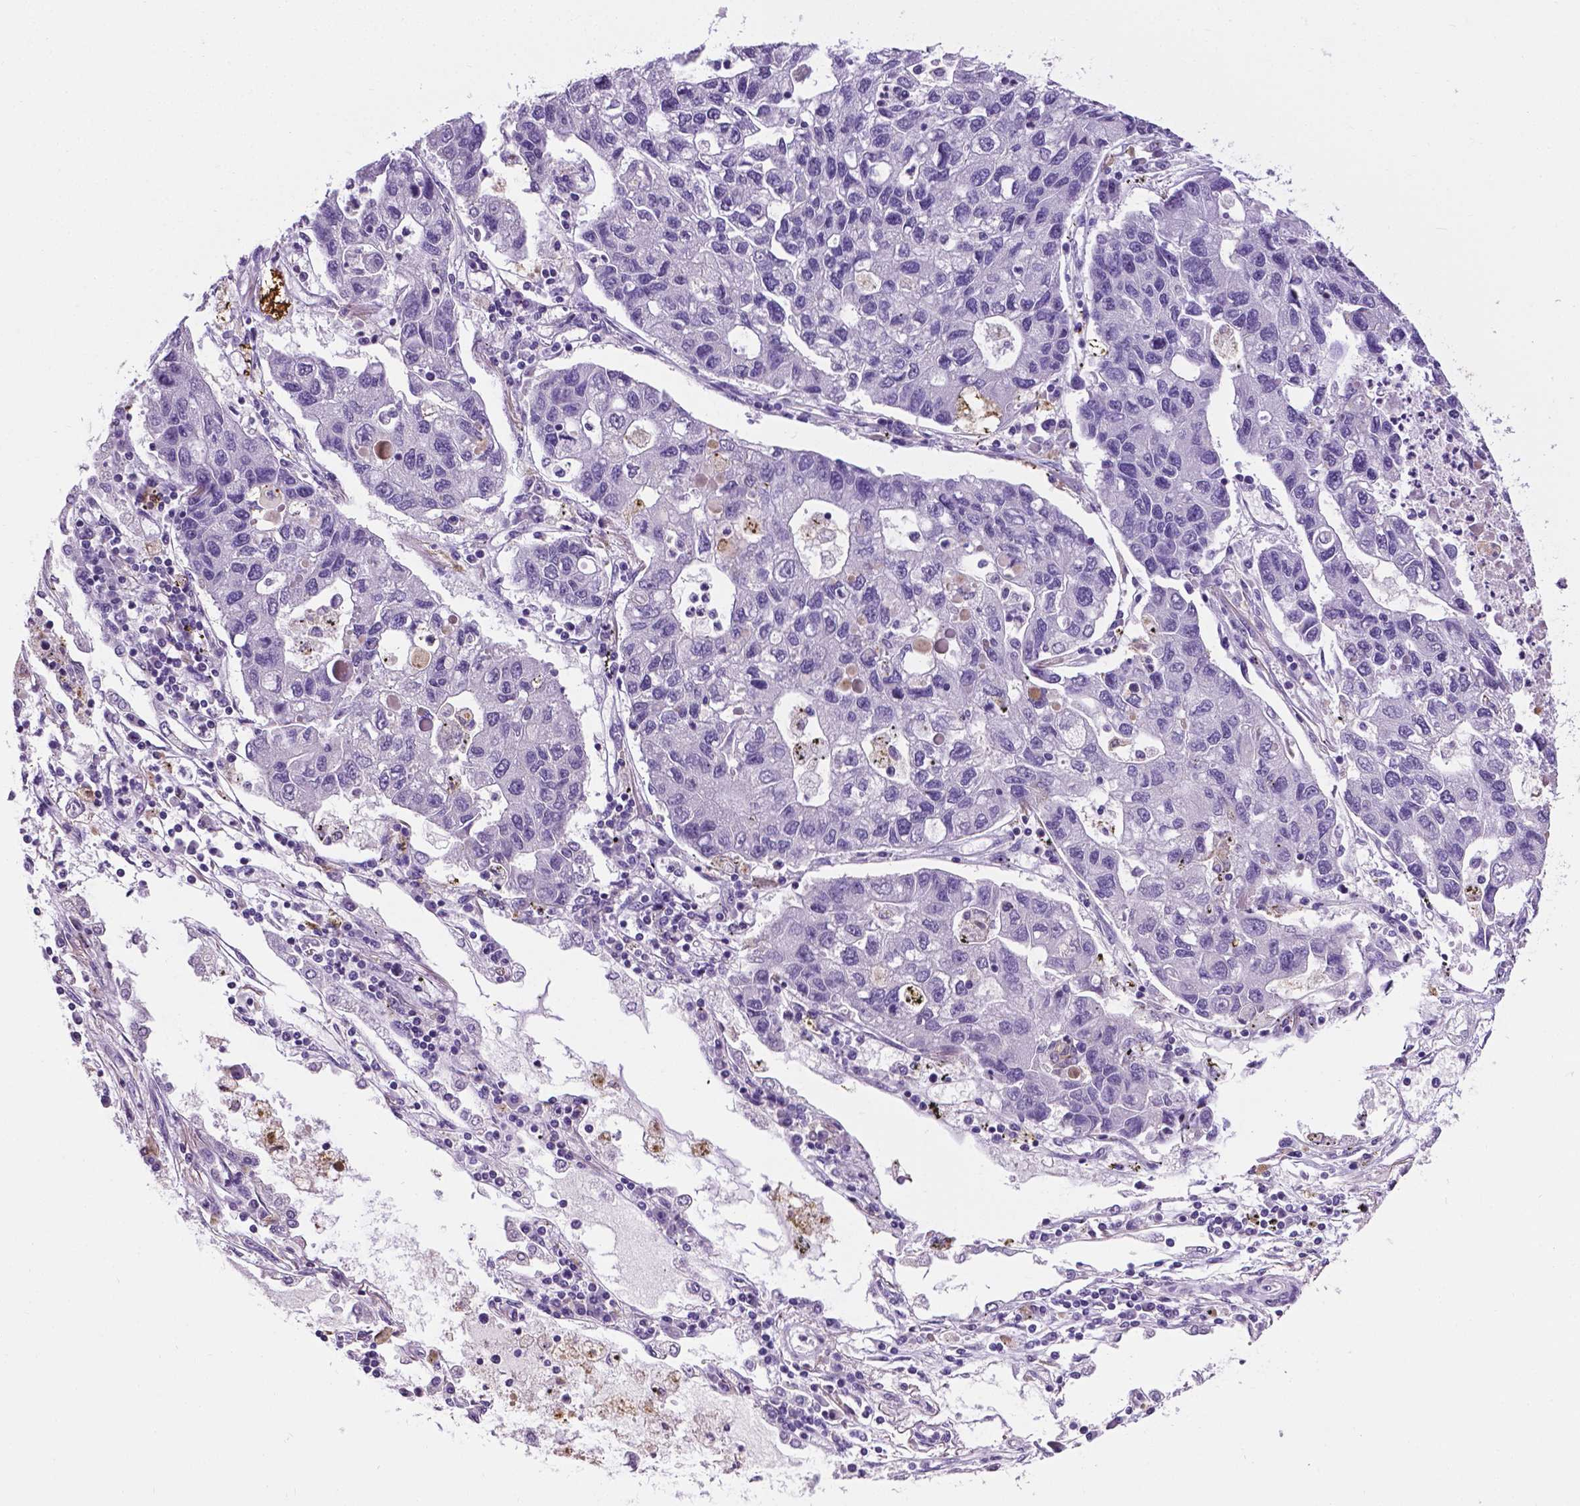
{"staining": {"intensity": "negative", "quantity": "none", "location": "none"}, "tissue": "lung cancer", "cell_type": "Tumor cells", "image_type": "cancer", "snomed": [{"axis": "morphology", "description": "Adenocarcinoma, NOS"}, {"axis": "topography", "description": "Bronchus"}, {"axis": "topography", "description": "Lung"}], "caption": "A photomicrograph of lung adenocarcinoma stained for a protein displays no brown staining in tumor cells.", "gene": "APOE", "patient": {"sex": "female", "age": 51}}